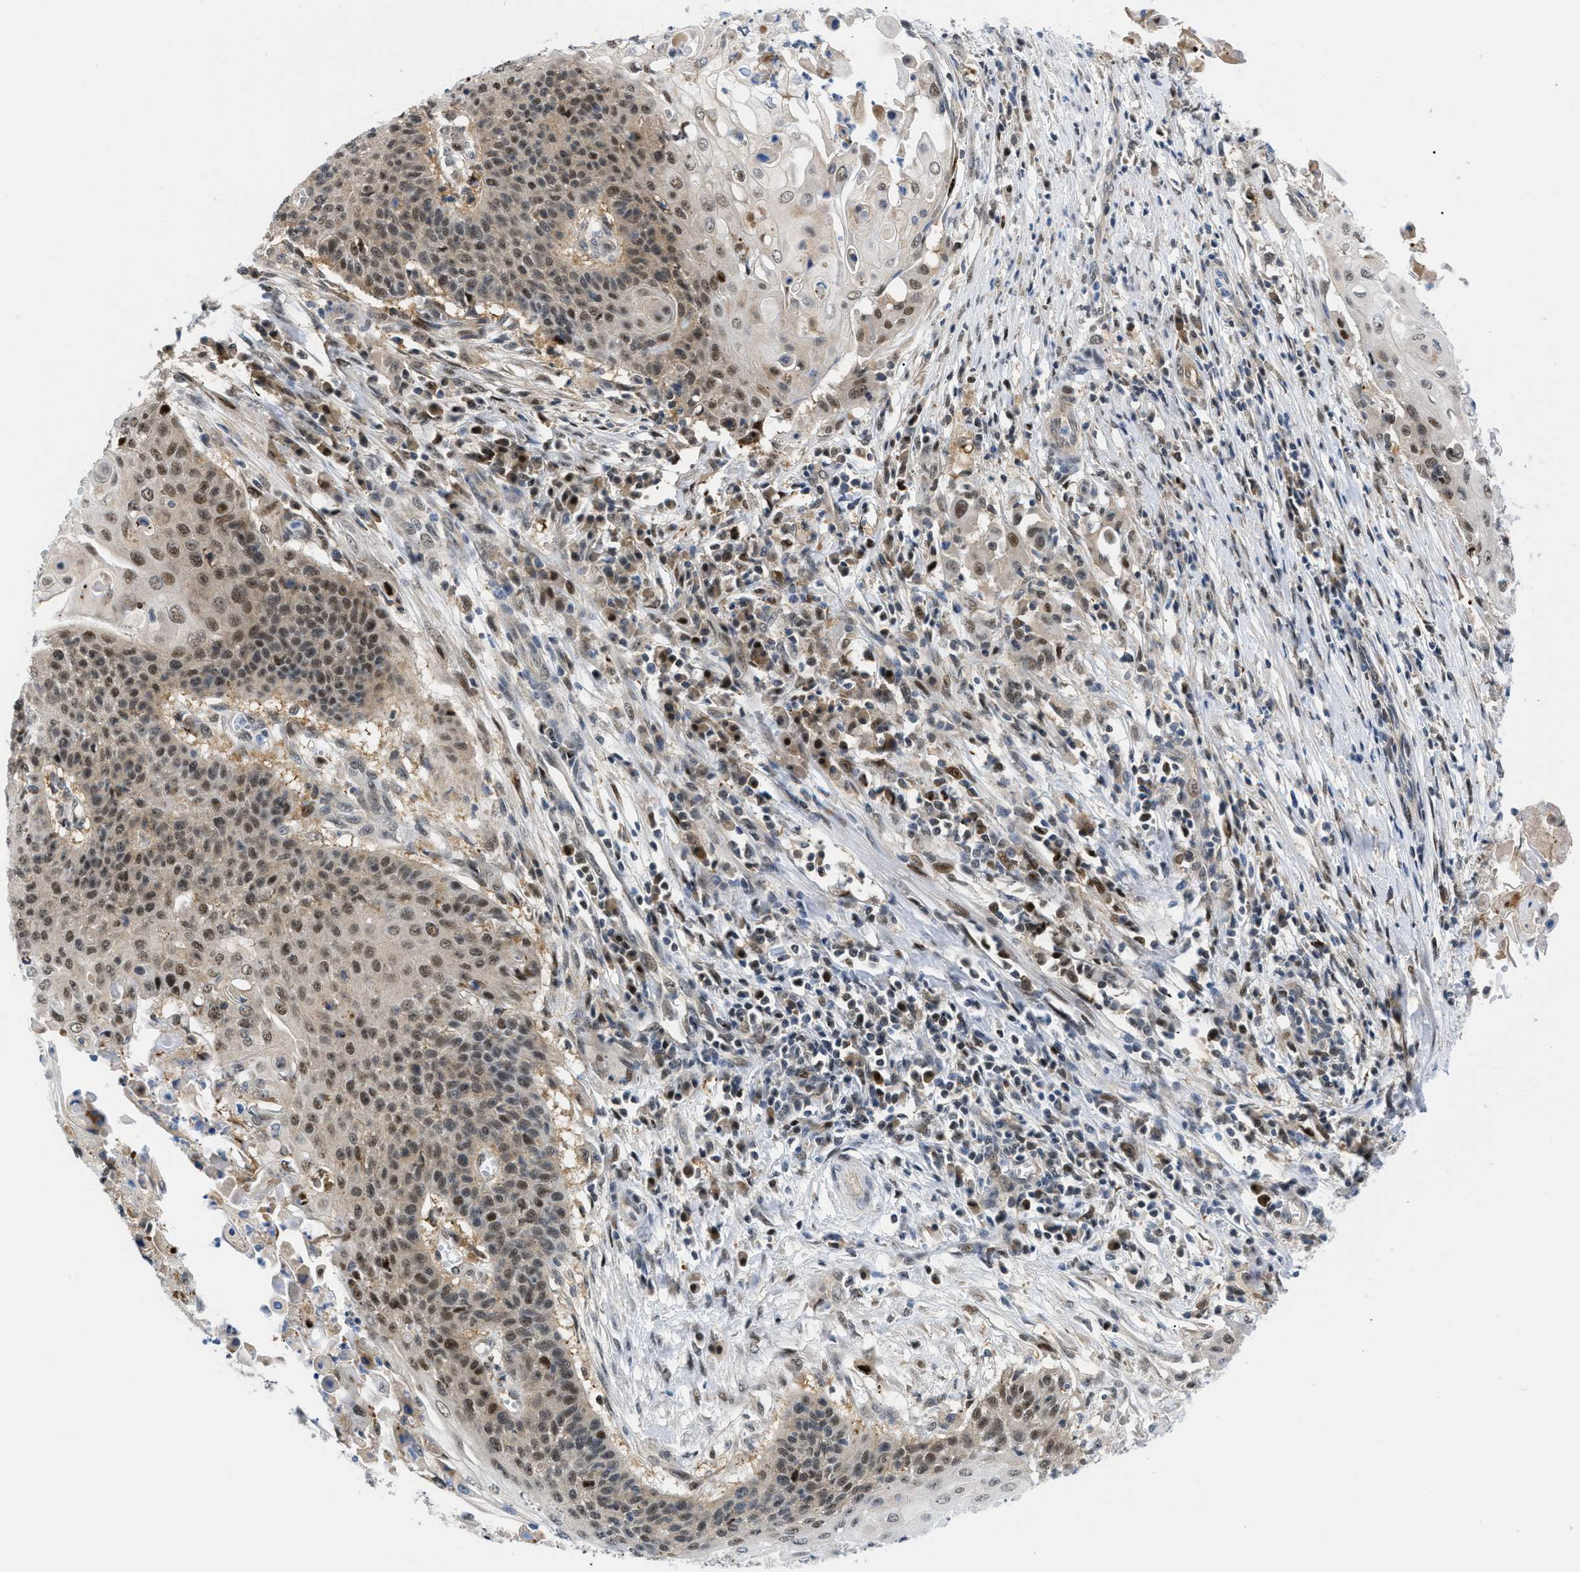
{"staining": {"intensity": "moderate", "quantity": "25%-75%", "location": "nuclear"}, "tissue": "cervical cancer", "cell_type": "Tumor cells", "image_type": "cancer", "snomed": [{"axis": "morphology", "description": "Squamous cell carcinoma, NOS"}, {"axis": "topography", "description": "Cervix"}], "caption": "Brown immunohistochemical staining in human cervical cancer (squamous cell carcinoma) demonstrates moderate nuclear staining in approximately 25%-75% of tumor cells. (DAB IHC with brightfield microscopy, high magnification).", "gene": "SLC29A2", "patient": {"sex": "female", "age": 39}}